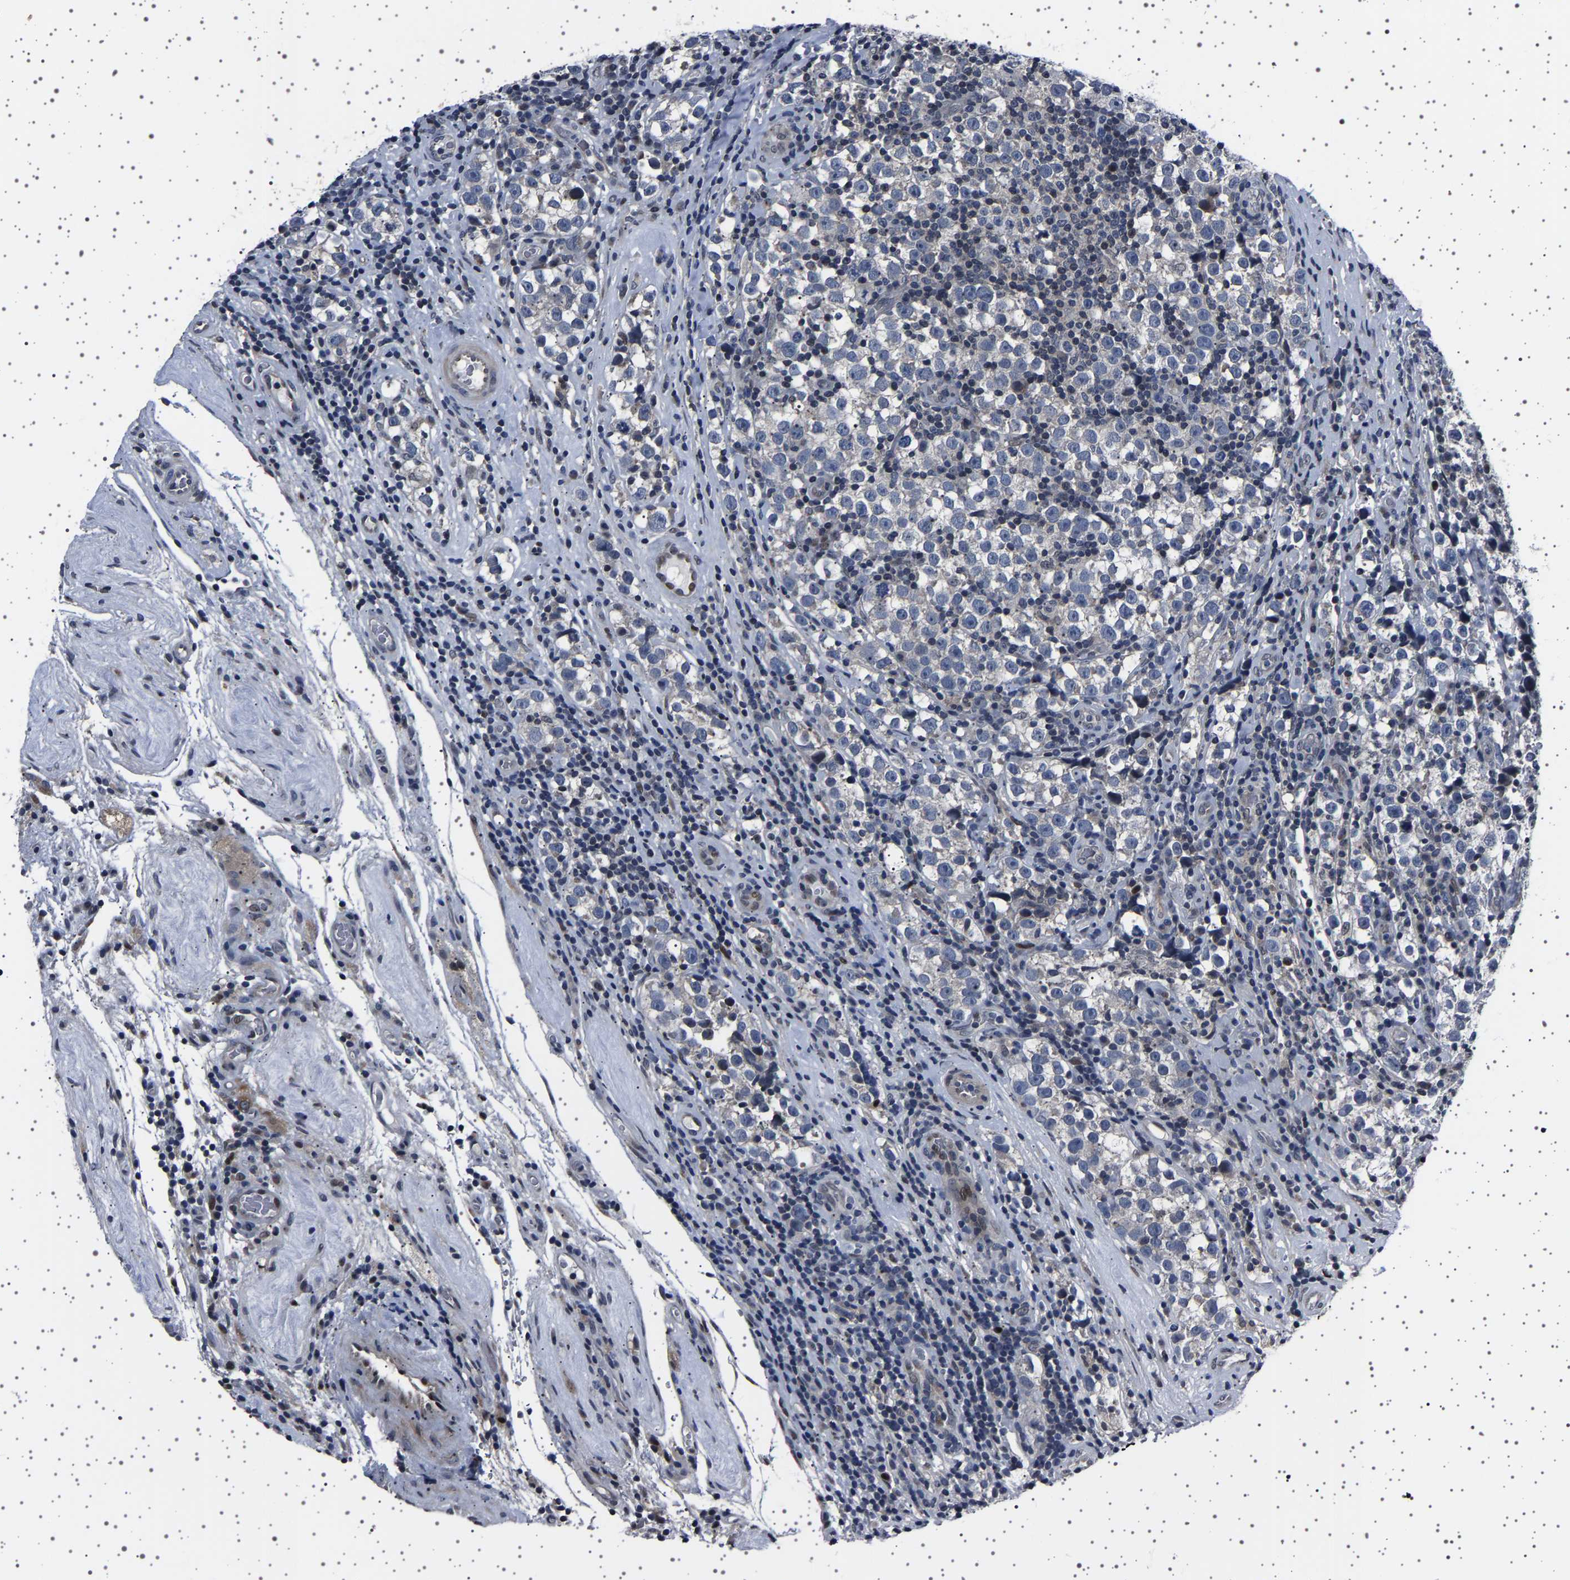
{"staining": {"intensity": "negative", "quantity": "none", "location": "none"}, "tissue": "testis cancer", "cell_type": "Tumor cells", "image_type": "cancer", "snomed": [{"axis": "morphology", "description": "Normal tissue, NOS"}, {"axis": "morphology", "description": "Seminoma, NOS"}, {"axis": "topography", "description": "Testis"}], "caption": "IHC micrograph of neoplastic tissue: testis seminoma stained with DAB reveals no significant protein expression in tumor cells. Brightfield microscopy of IHC stained with DAB (brown) and hematoxylin (blue), captured at high magnification.", "gene": "PAK5", "patient": {"sex": "male", "age": 43}}